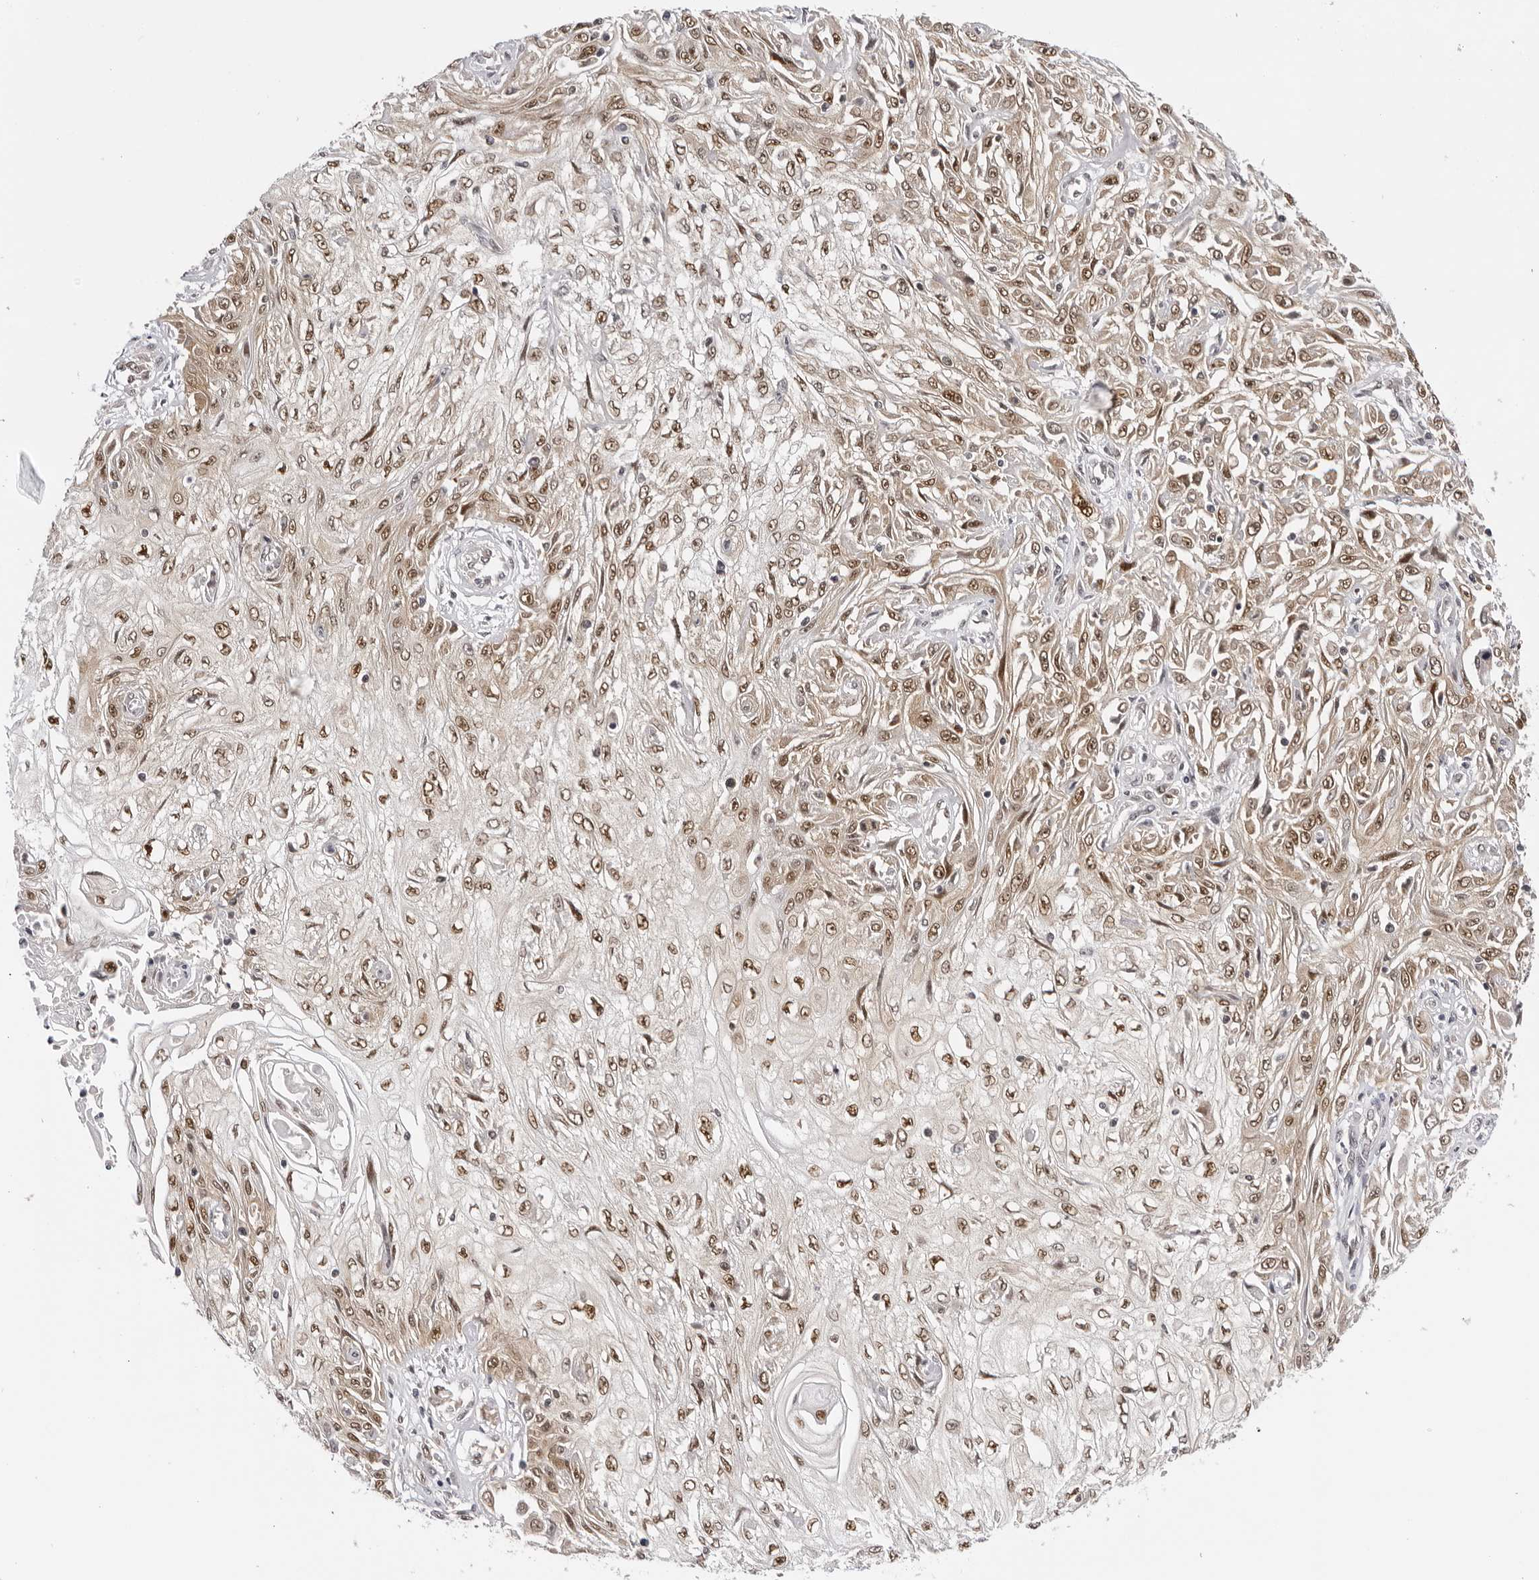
{"staining": {"intensity": "moderate", "quantity": ">75%", "location": "nuclear"}, "tissue": "skin cancer", "cell_type": "Tumor cells", "image_type": "cancer", "snomed": [{"axis": "morphology", "description": "Squamous cell carcinoma, NOS"}, {"axis": "morphology", "description": "Squamous cell carcinoma, metastatic, NOS"}, {"axis": "topography", "description": "Skin"}, {"axis": "topography", "description": "Lymph node"}], "caption": "IHC micrograph of human skin cancer (squamous cell carcinoma) stained for a protein (brown), which shows medium levels of moderate nuclear expression in about >75% of tumor cells.", "gene": "WDR77", "patient": {"sex": "male", "age": 75}}